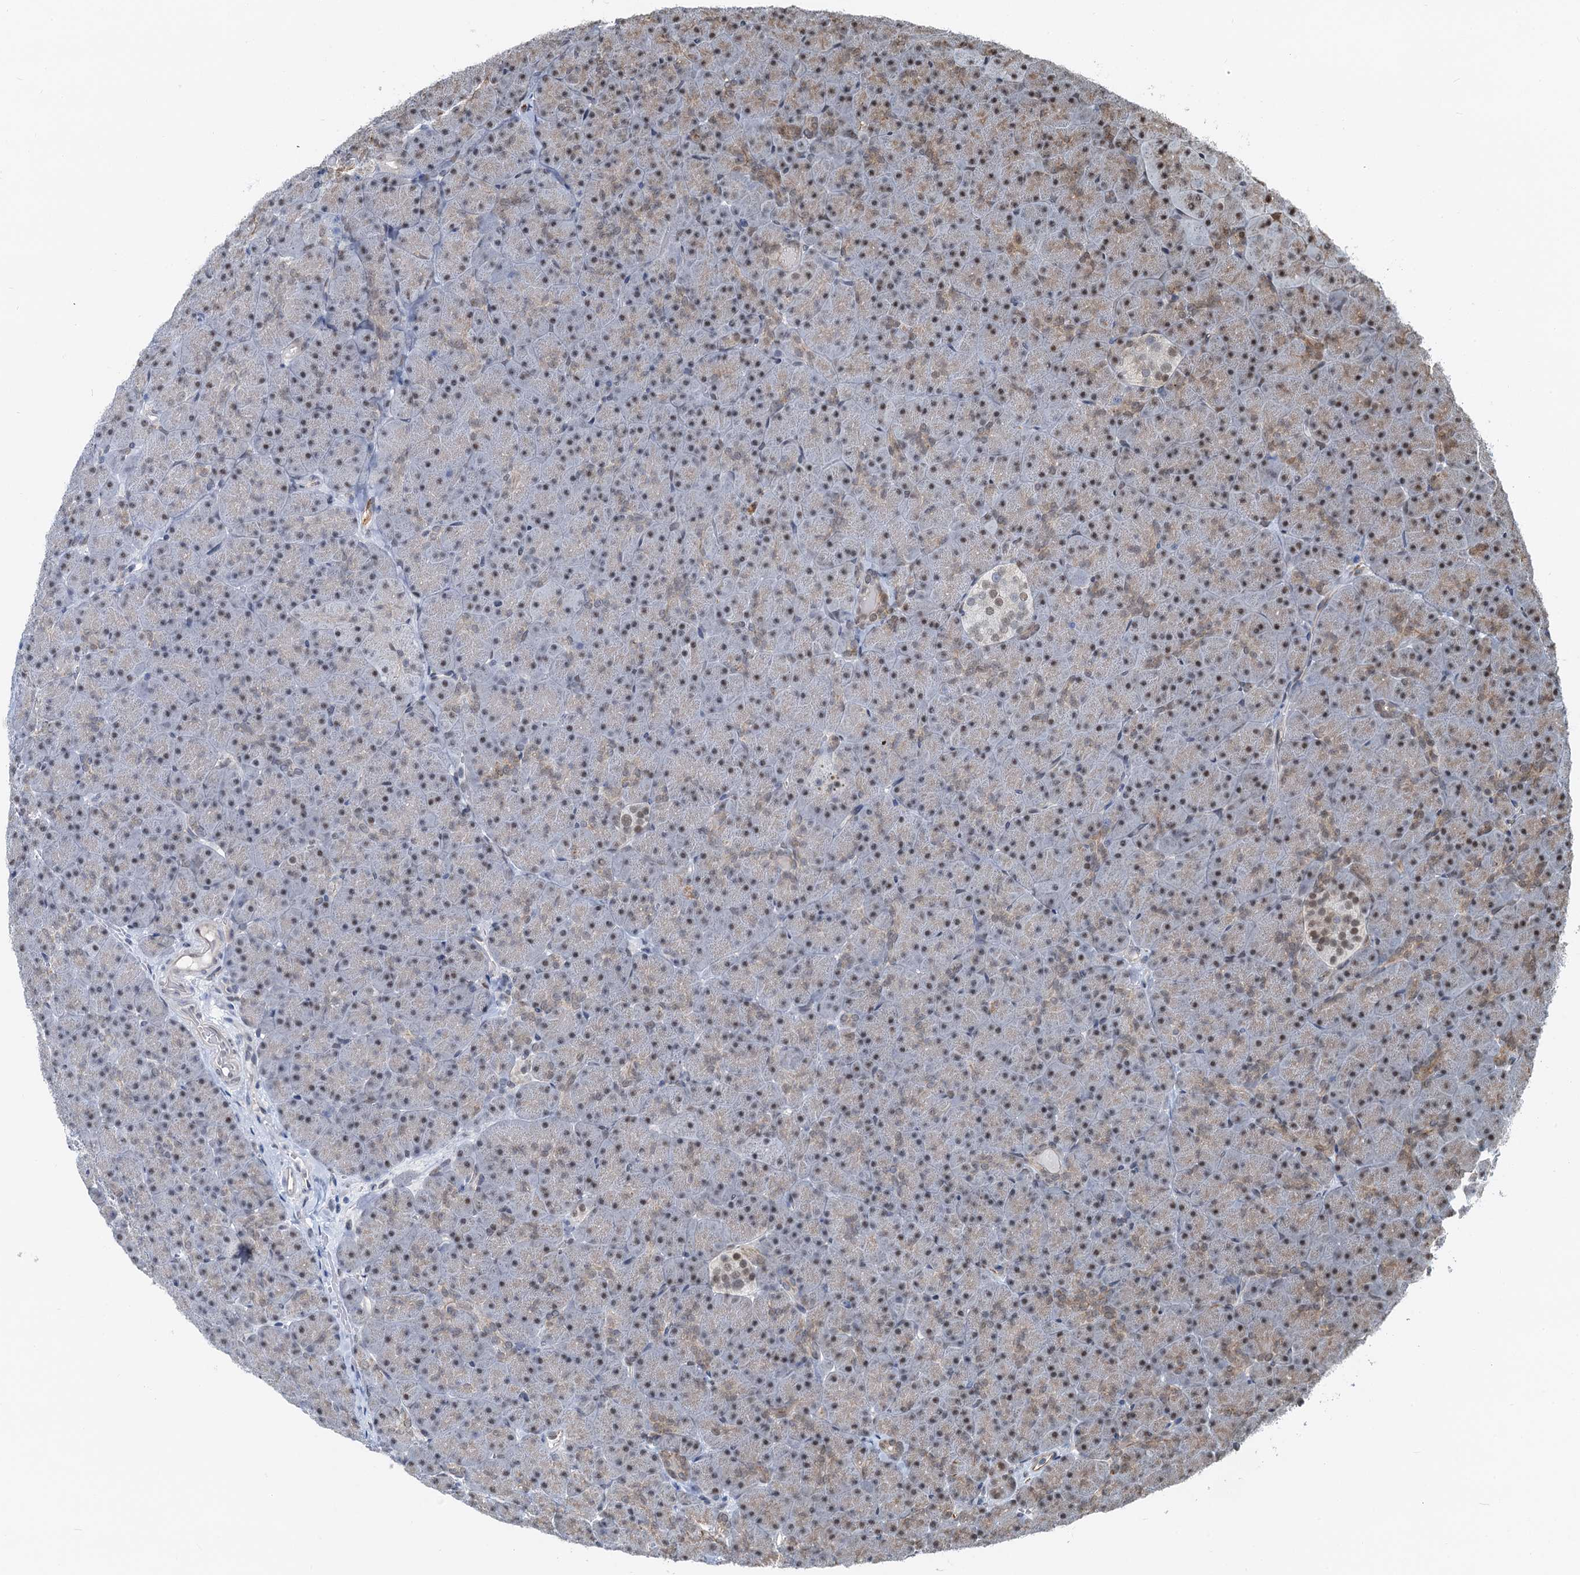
{"staining": {"intensity": "moderate", "quantity": "25%-75%", "location": "nuclear"}, "tissue": "pancreas", "cell_type": "Exocrine glandular cells", "image_type": "normal", "snomed": [{"axis": "morphology", "description": "Normal tissue, NOS"}, {"axis": "topography", "description": "Pancreas"}], "caption": "A medium amount of moderate nuclear expression is appreciated in about 25%-75% of exocrine glandular cells in unremarkable pancreas.", "gene": "CFDP1", "patient": {"sex": "male", "age": 36}}